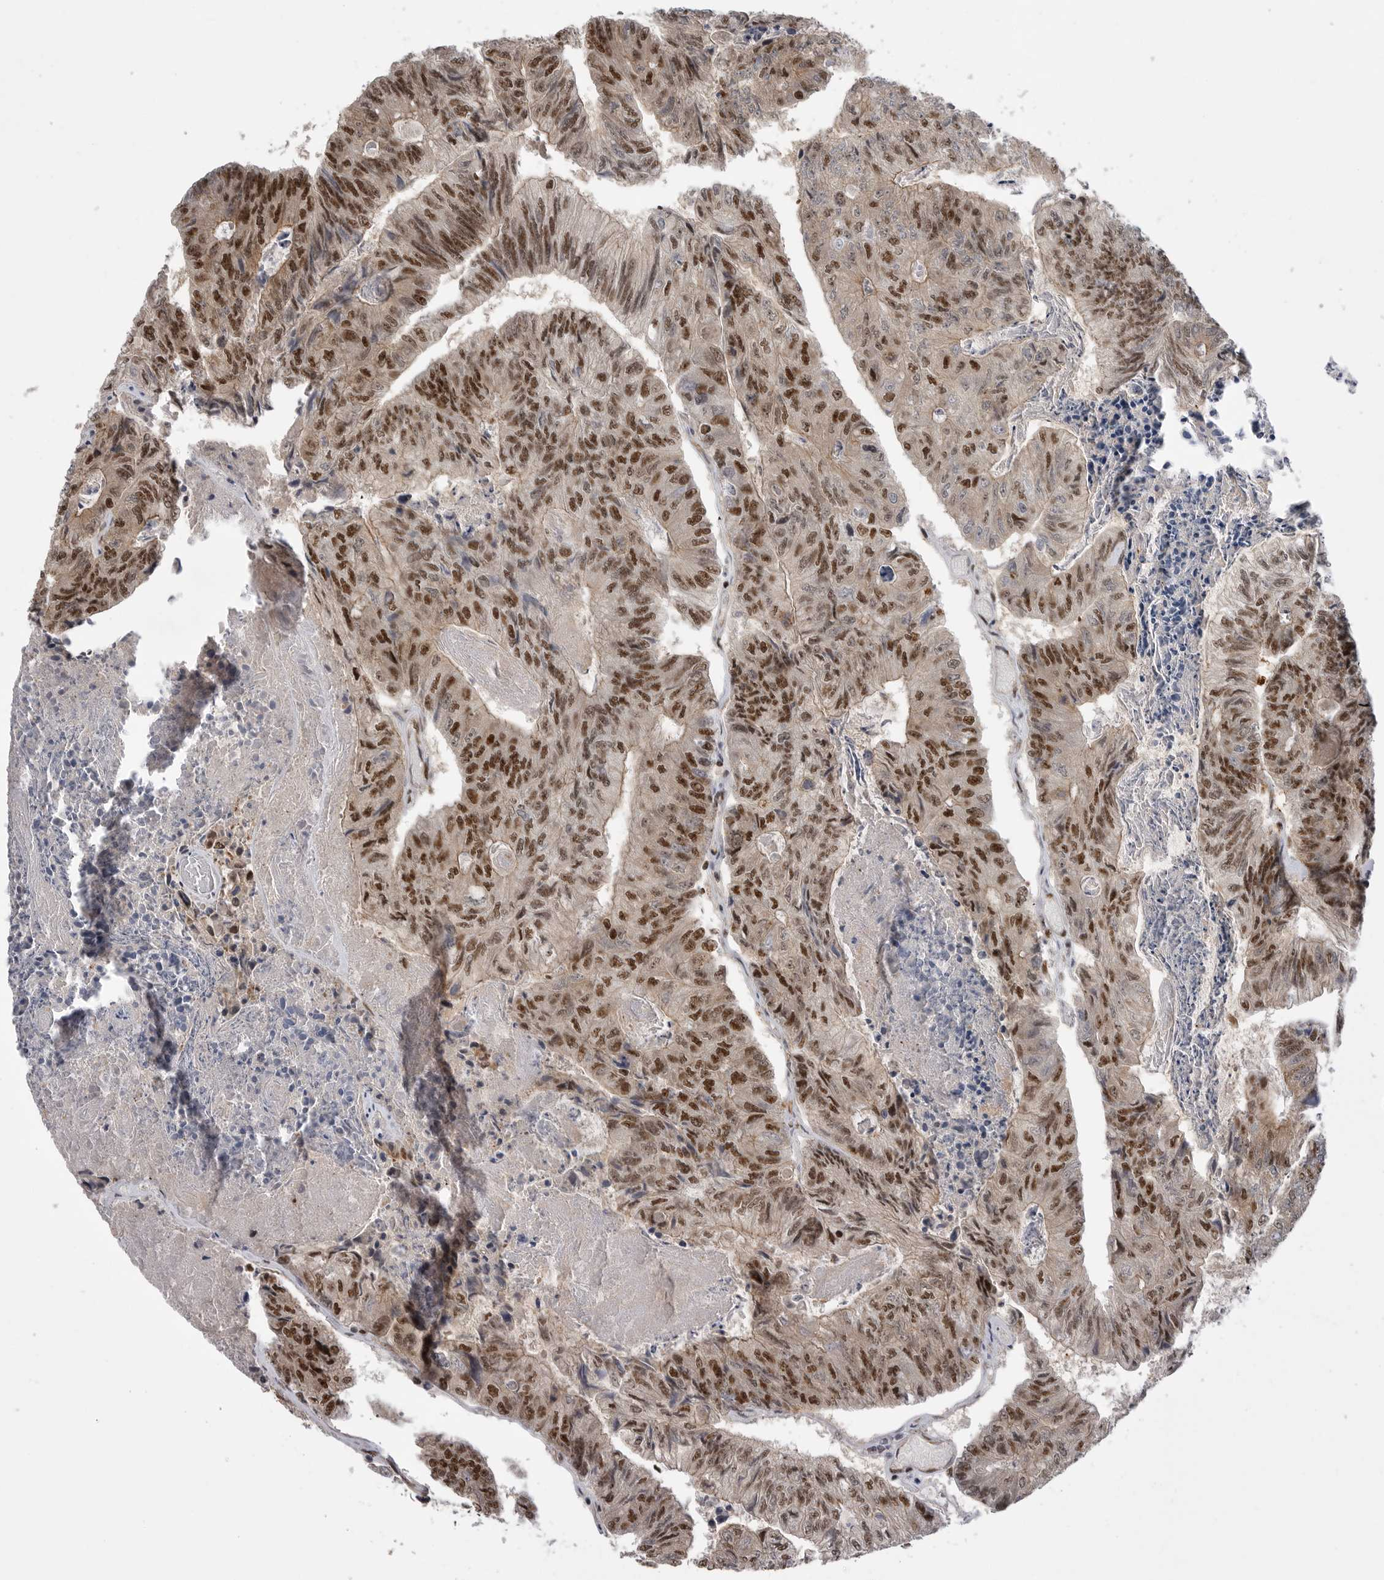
{"staining": {"intensity": "strong", "quantity": ">75%", "location": "cytoplasmic/membranous,nuclear"}, "tissue": "colorectal cancer", "cell_type": "Tumor cells", "image_type": "cancer", "snomed": [{"axis": "morphology", "description": "Adenocarcinoma, NOS"}, {"axis": "topography", "description": "Colon"}], "caption": "The histopathology image demonstrates a brown stain indicating the presence of a protein in the cytoplasmic/membranous and nuclear of tumor cells in colorectal cancer. The staining was performed using DAB (3,3'-diaminobenzidine), with brown indicating positive protein expression. Nuclei are stained blue with hematoxylin.", "gene": "PPP1R8", "patient": {"sex": "female", "age": 67}}